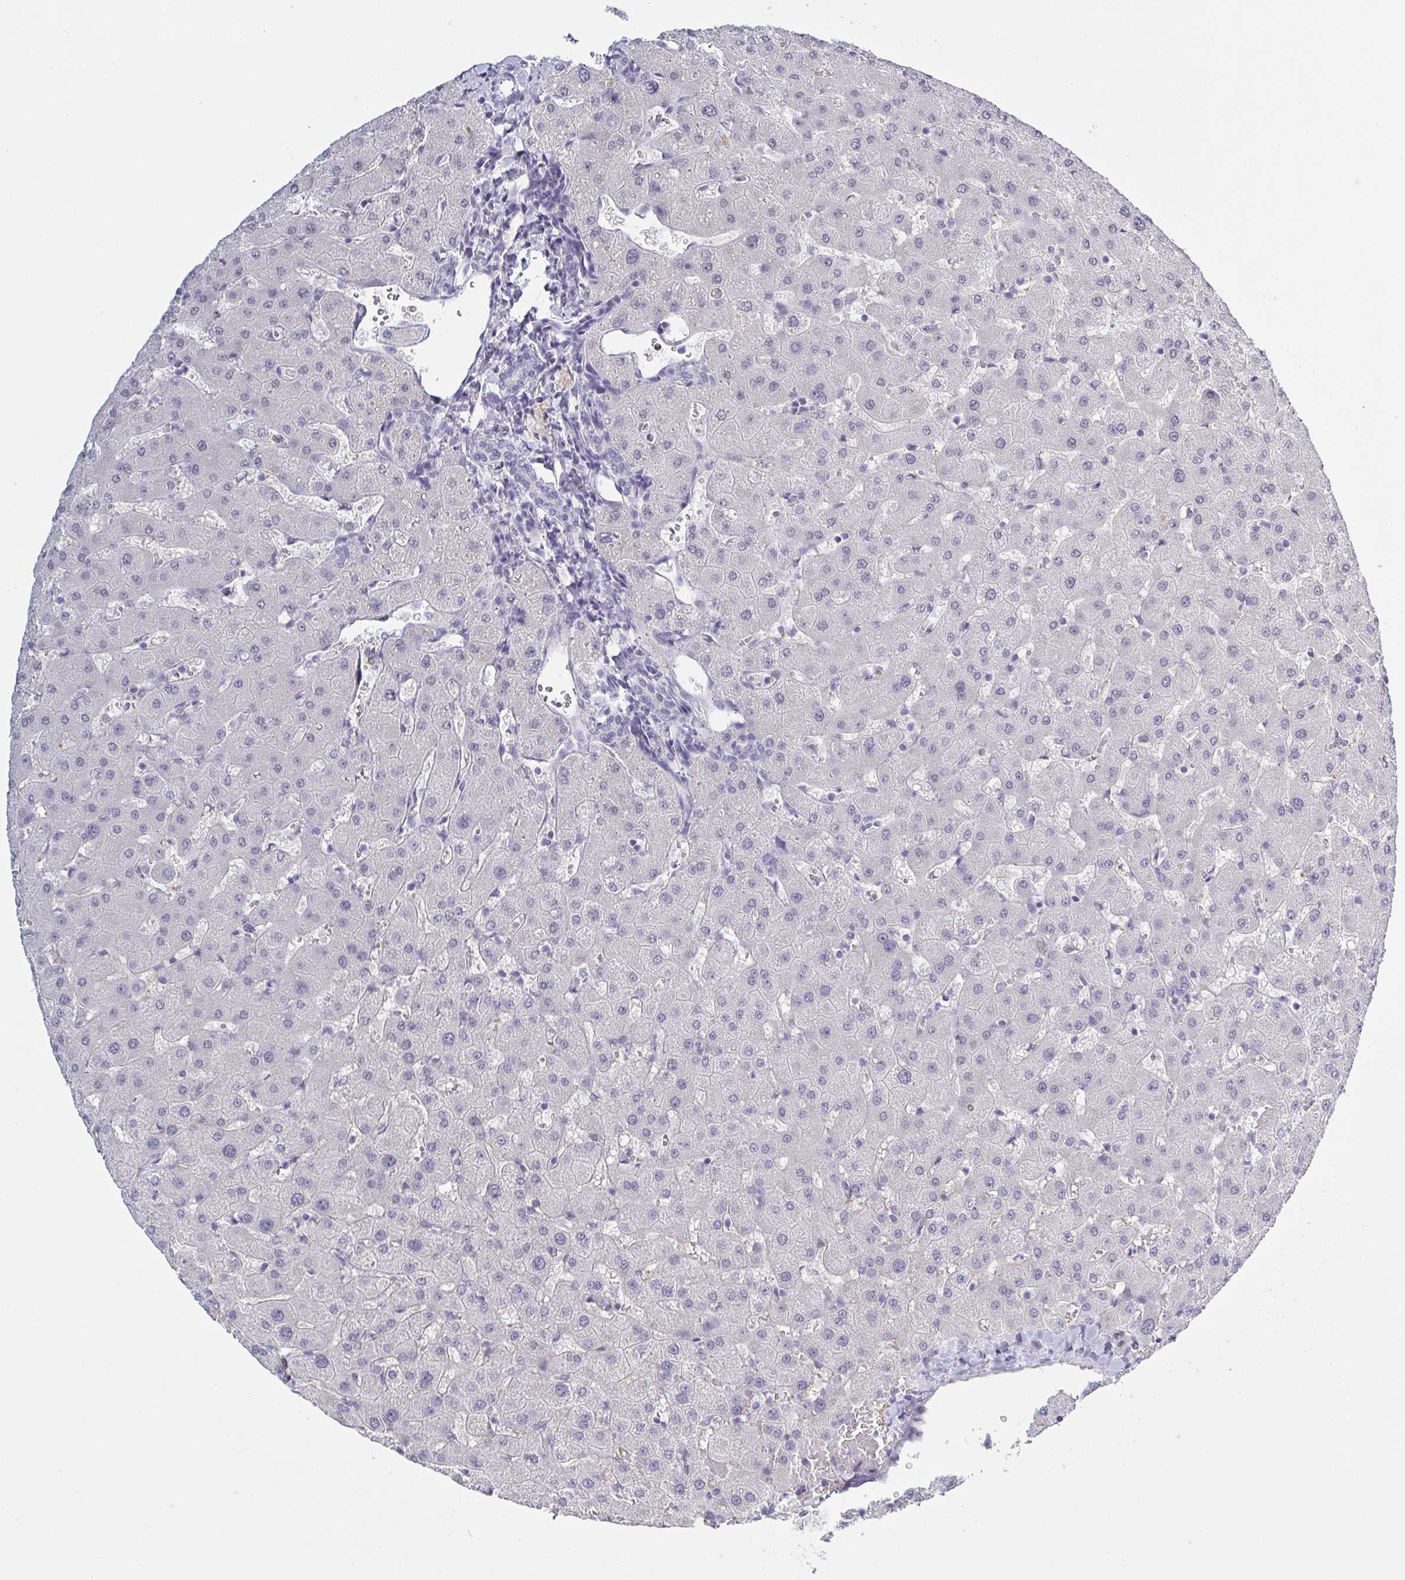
{"staining": {"intensity": "negative", "quantity": "none", "location": "none"}, "tissue": "liver", "cell_type": "Cholangiocytes", "image_type": "normal", "snomed": [{"axis": "morphology", "description": "Normal tissue, NOS"}, {"axis": "topography", "description": "Liver"}], "caption": "The histopathology image exhibits no significant positivity in cholangiocytes of liver. (Brightfield microscopy of DAB immunohistochemistry at high magnification).", "gene": "KDM4D", "patient": {"sex": "female", "age": 63}}